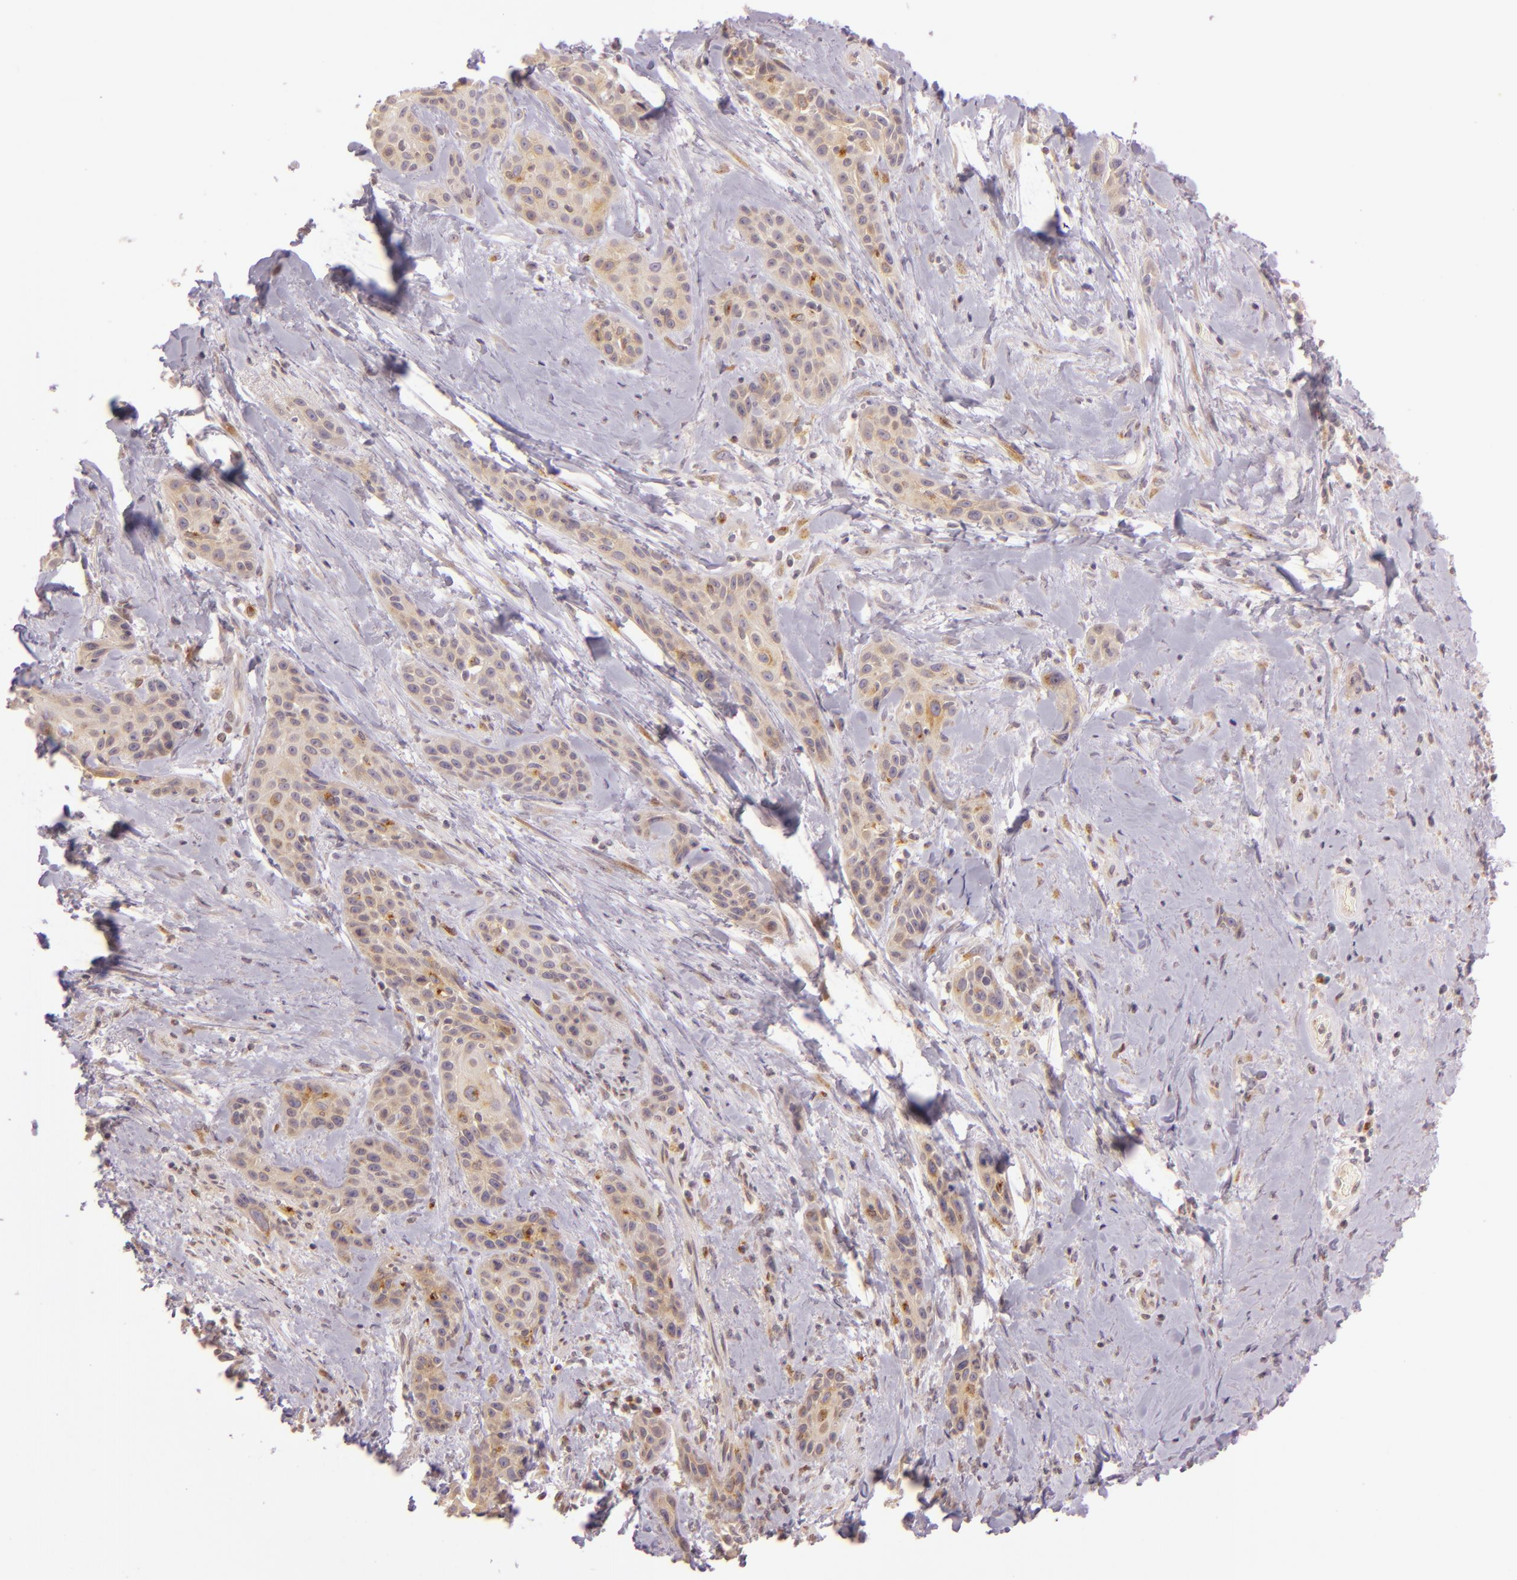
{"staining": {"intensity": "moderate", "quantity": "25%-75%", "location": "cytoplasmic/membranous"}, "tissue": "skin cancer", "cell_type": "Tumor cells", "image_type": "cancer", "snomed": [{"axis": "morphology", "description": "Squamous cell carcinoma, NOS"}, {"axis": "topography", "description": "Skin"}, {"axis": "topography", "description": "Anal"}], "caption": "This histopathology image reveals immunohistochemistry (IHC) staining of squamous cell carcinoma (skin), with medium moderate cytoplasmic/membranous positivity in about 25%-75% of tumor cells.", "gene": "LGMN", "patient": {"sex": "male", "age": 64}}